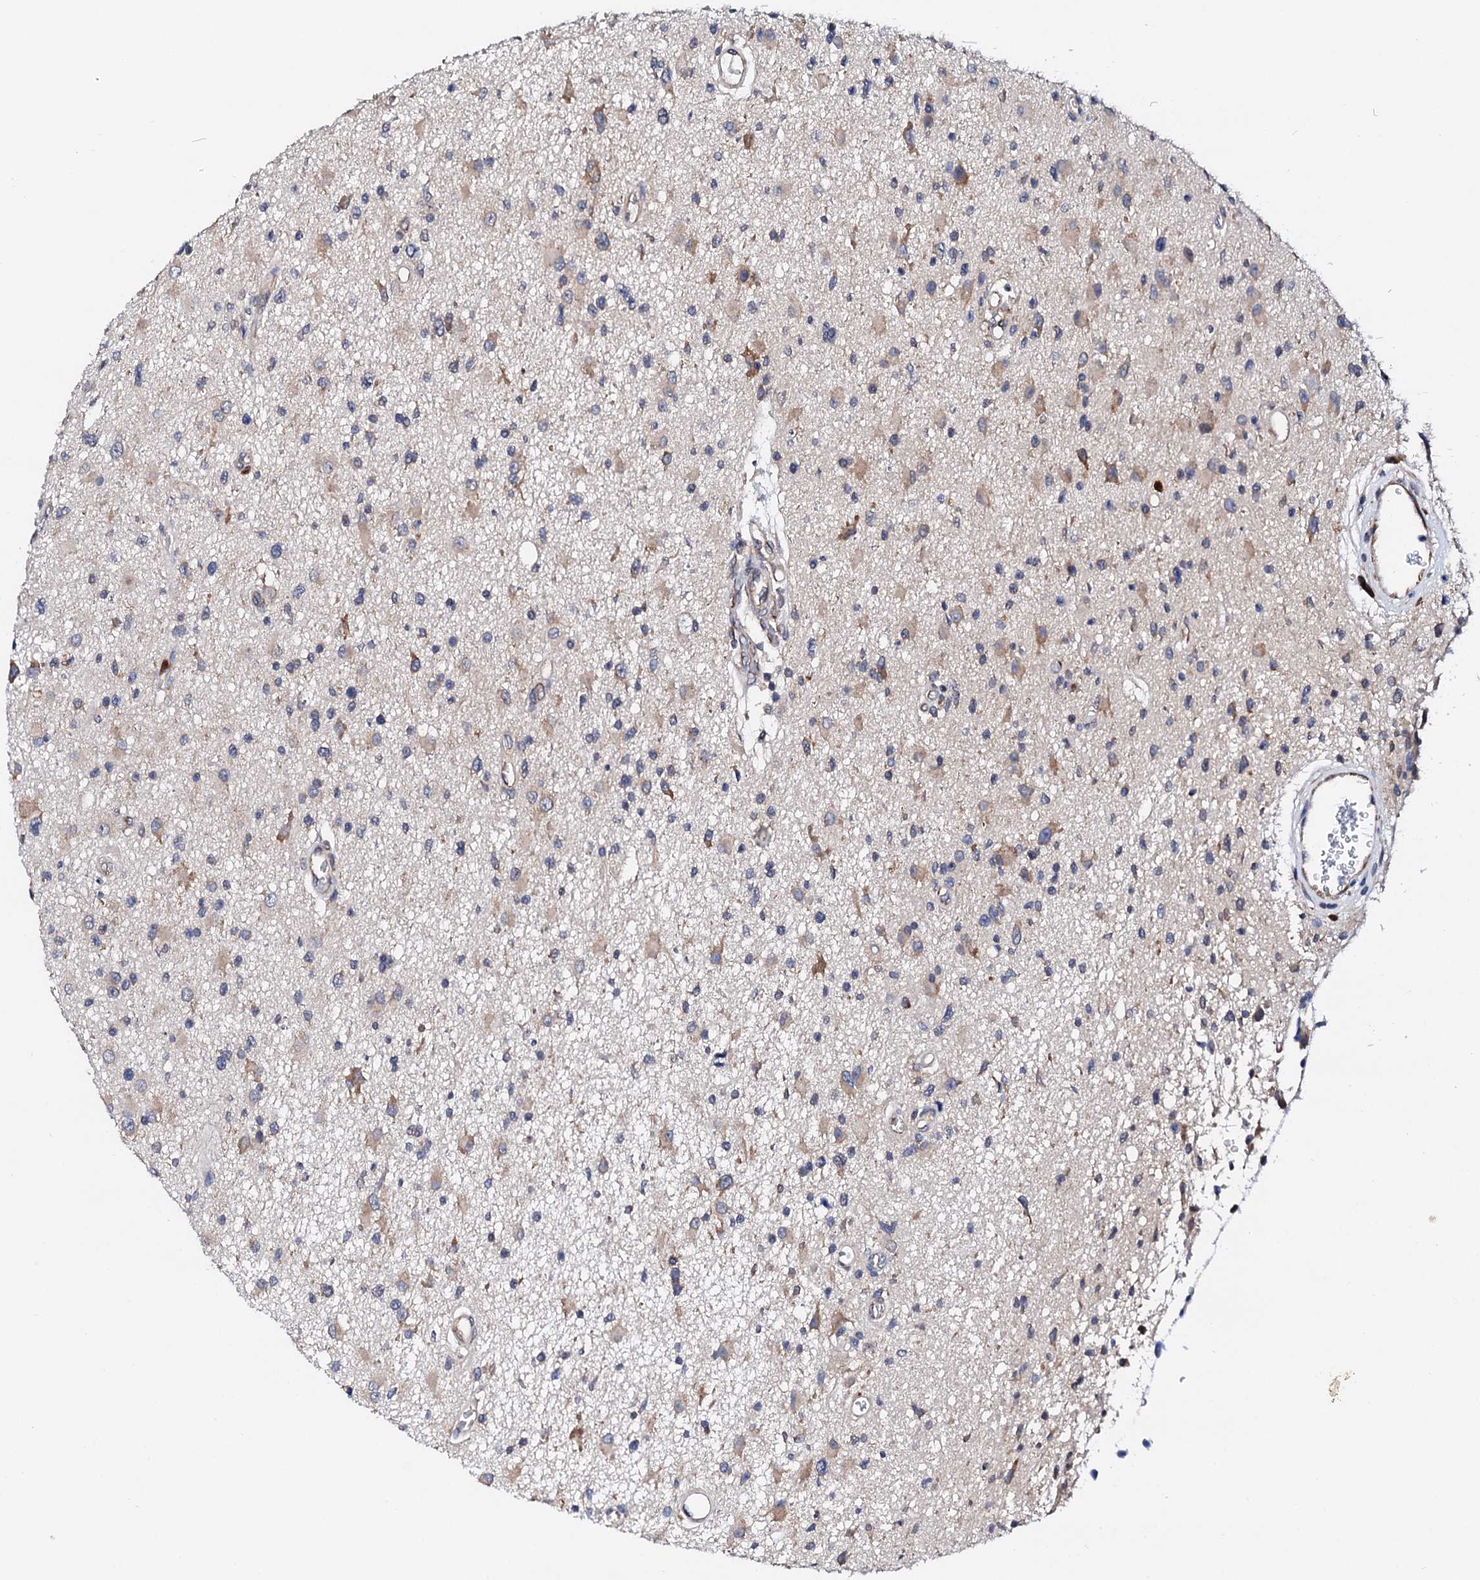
{"staining": {"intensity": "weak", "quantity": "25%-75%", "location": "cytoplasmic/membranous"}, "tissue": "glioma", "cell_type": "Tumor cells", "image_type": "cancer", "snomed": [{"axis": "morphology", "description": "Glioma, malignant, High grade"}, {"axis": "topography", "description": "Brain"}], "caption": "Glioma tissue shows weak cytoplasmic/membranous staining in approximately 25%-75% of tumor cells", "gene": "NUP58", "patient": {"sex": "male", "age": 33}}